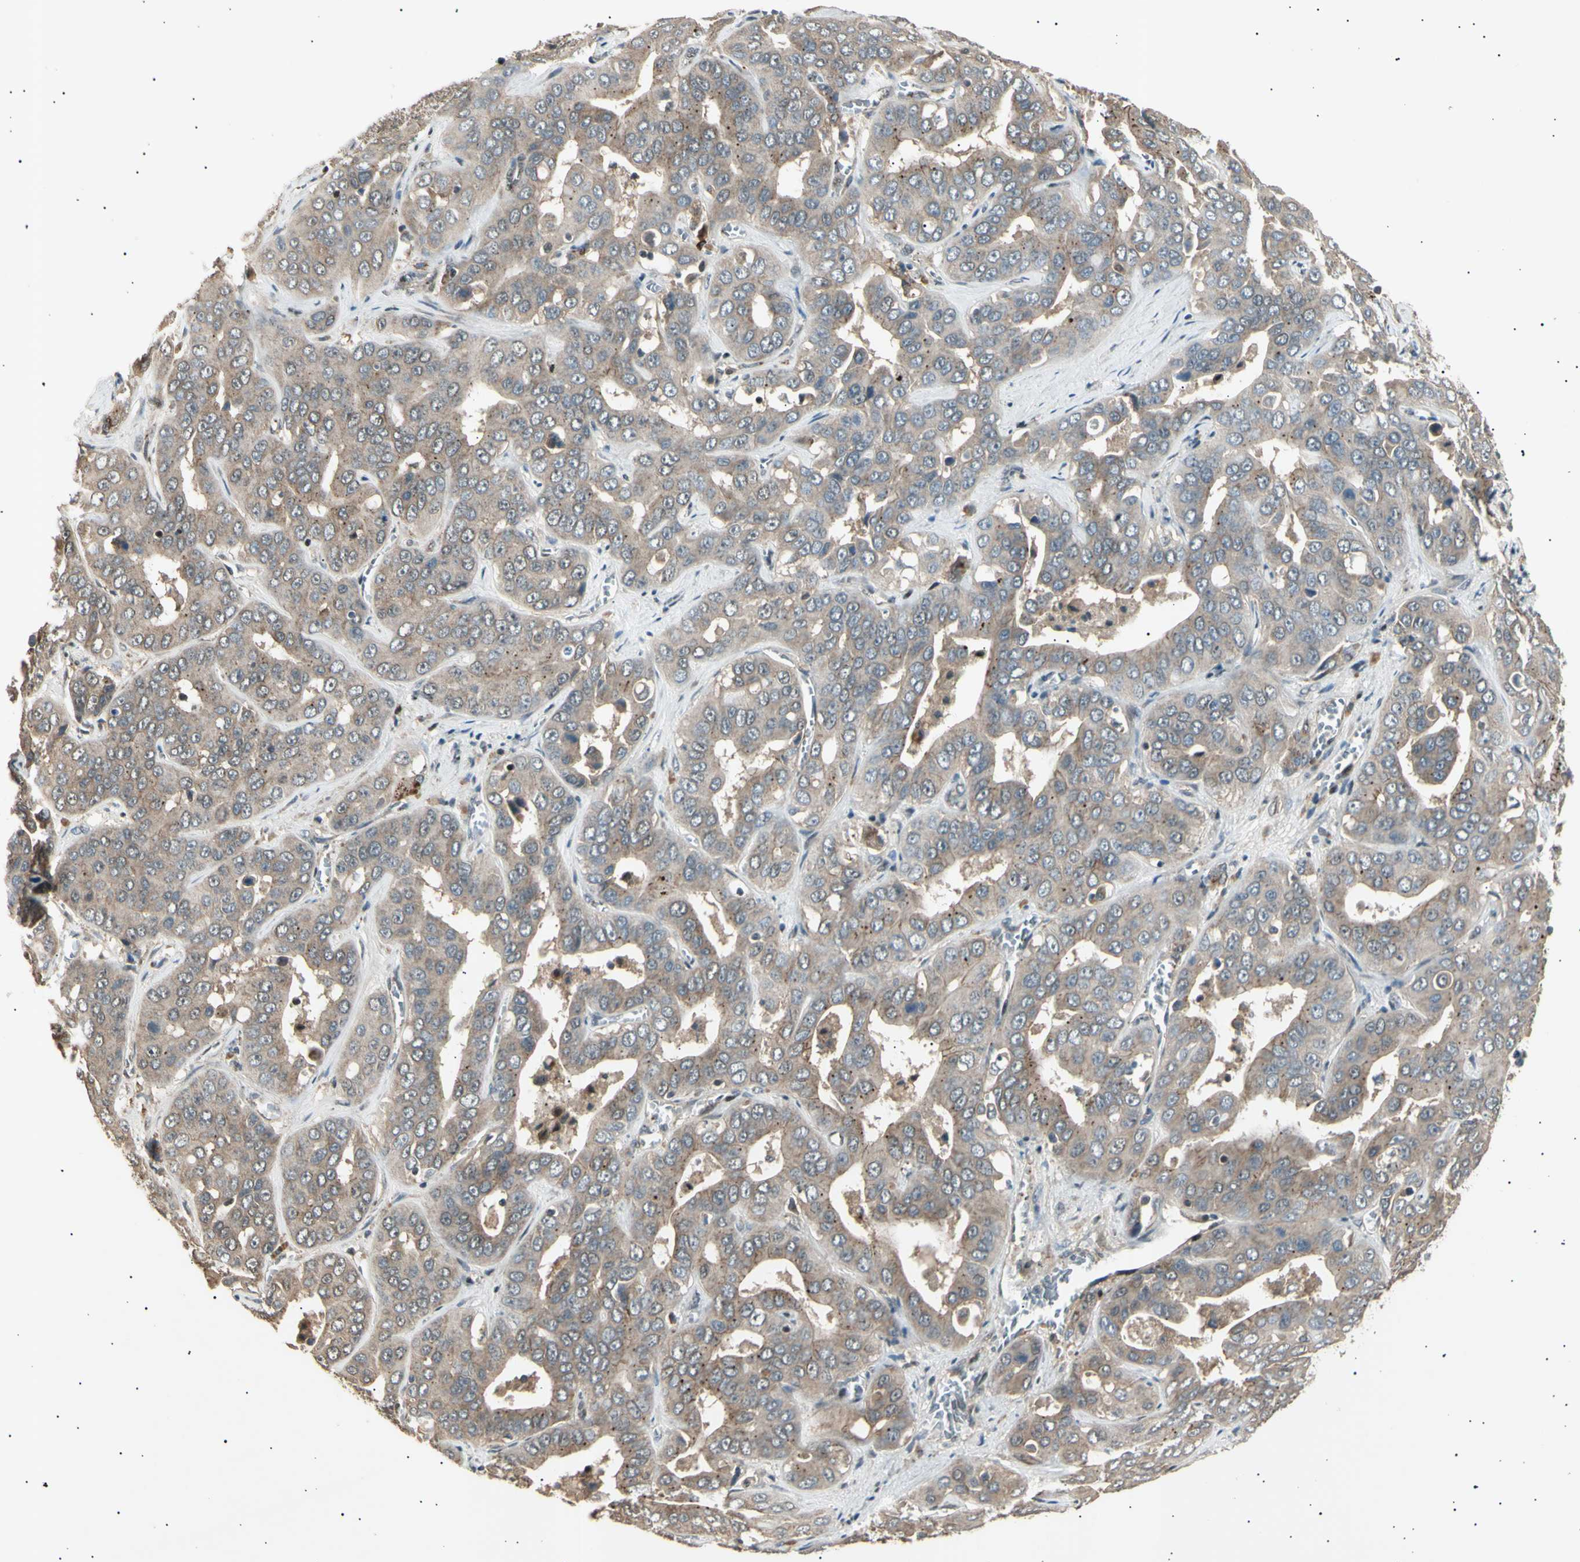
{"staining": {"intensity": "weak", "quantity": "25%-75%", "location": "cytoplasmic/membranous"}, "tissue": "liver cancer", "cell_type": "Tumor cells", "image_type": "cancer", "snomed": [{"axis": "morphology", "description": "Cholangiocarcinoma"}, {"axis": "topography", "description": "Liver"}], "caption": "A low amount of weak cytoplasmic/membranous positivity is appreciated in approximately 25%-75% of tumor cells in liver cholangiocarcinoma tissue. The protein of interest is stained brown, and the nuclei are stained in blue (DAB IHC with brightfield microscopy, high magnification).", "gene": "NUAK2", "patient": {"sex": "female", "age": 52}}